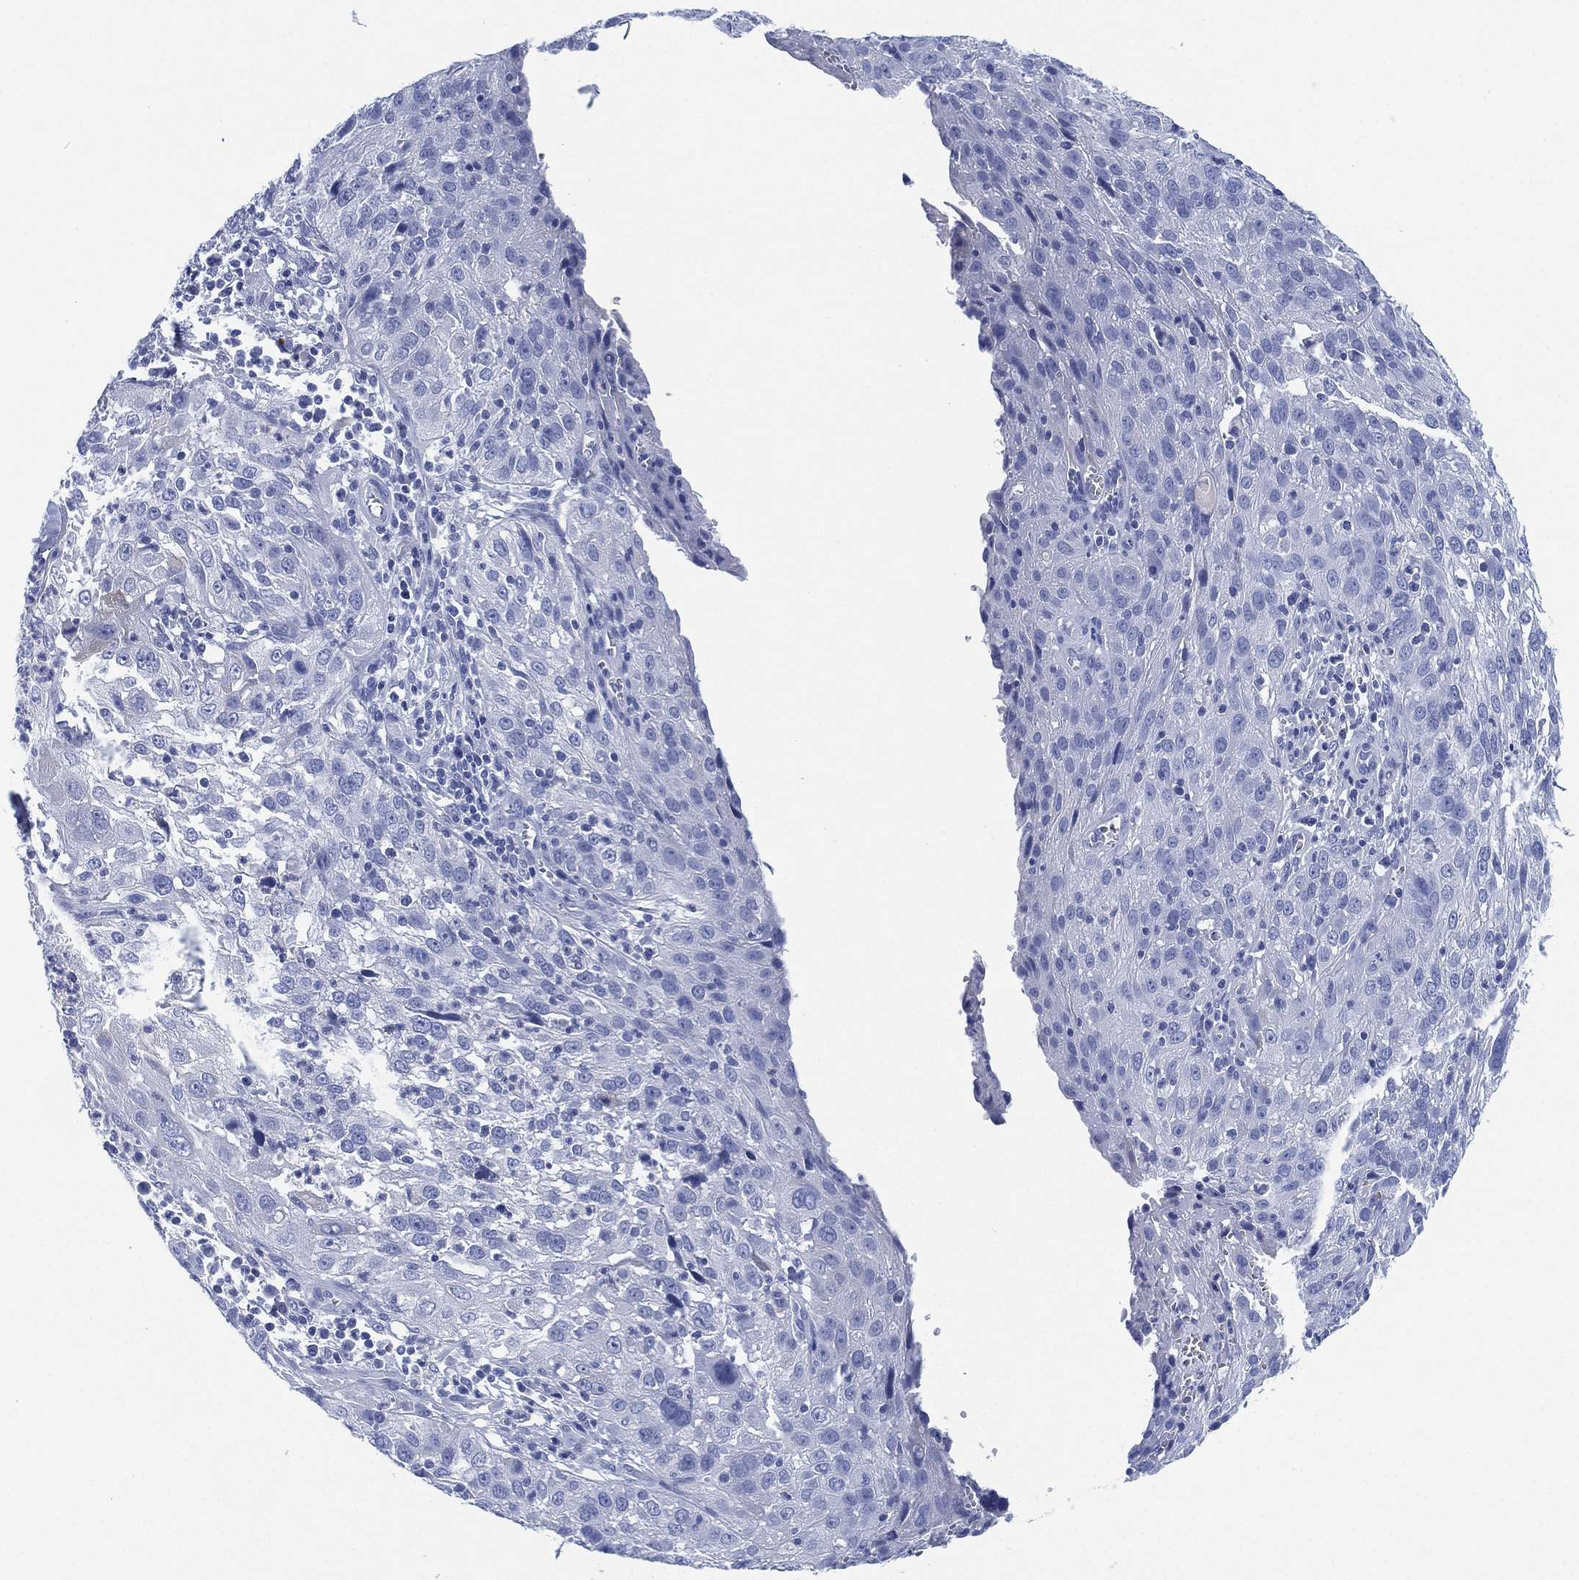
{"staining": {"intensity": "negative", "quantity": "none", "location": "none"}, "tissue": "cervical cancer", "cell_type": "Tumor cells", "image_type": "cancer", "snomed": [{"axis": "morphology", "description": "Squamous cell carcinoma, NOS"}, {"axis": "topography", "description": "Cervix"}], "caption": "DAB (3,3'-diaminobenzidine) immunohistochemical staining of human cervical cancer displays no significant expression in tumor cells.", "gene": "SLC9C2", "patient": {"sex": "female", "age": 32}}